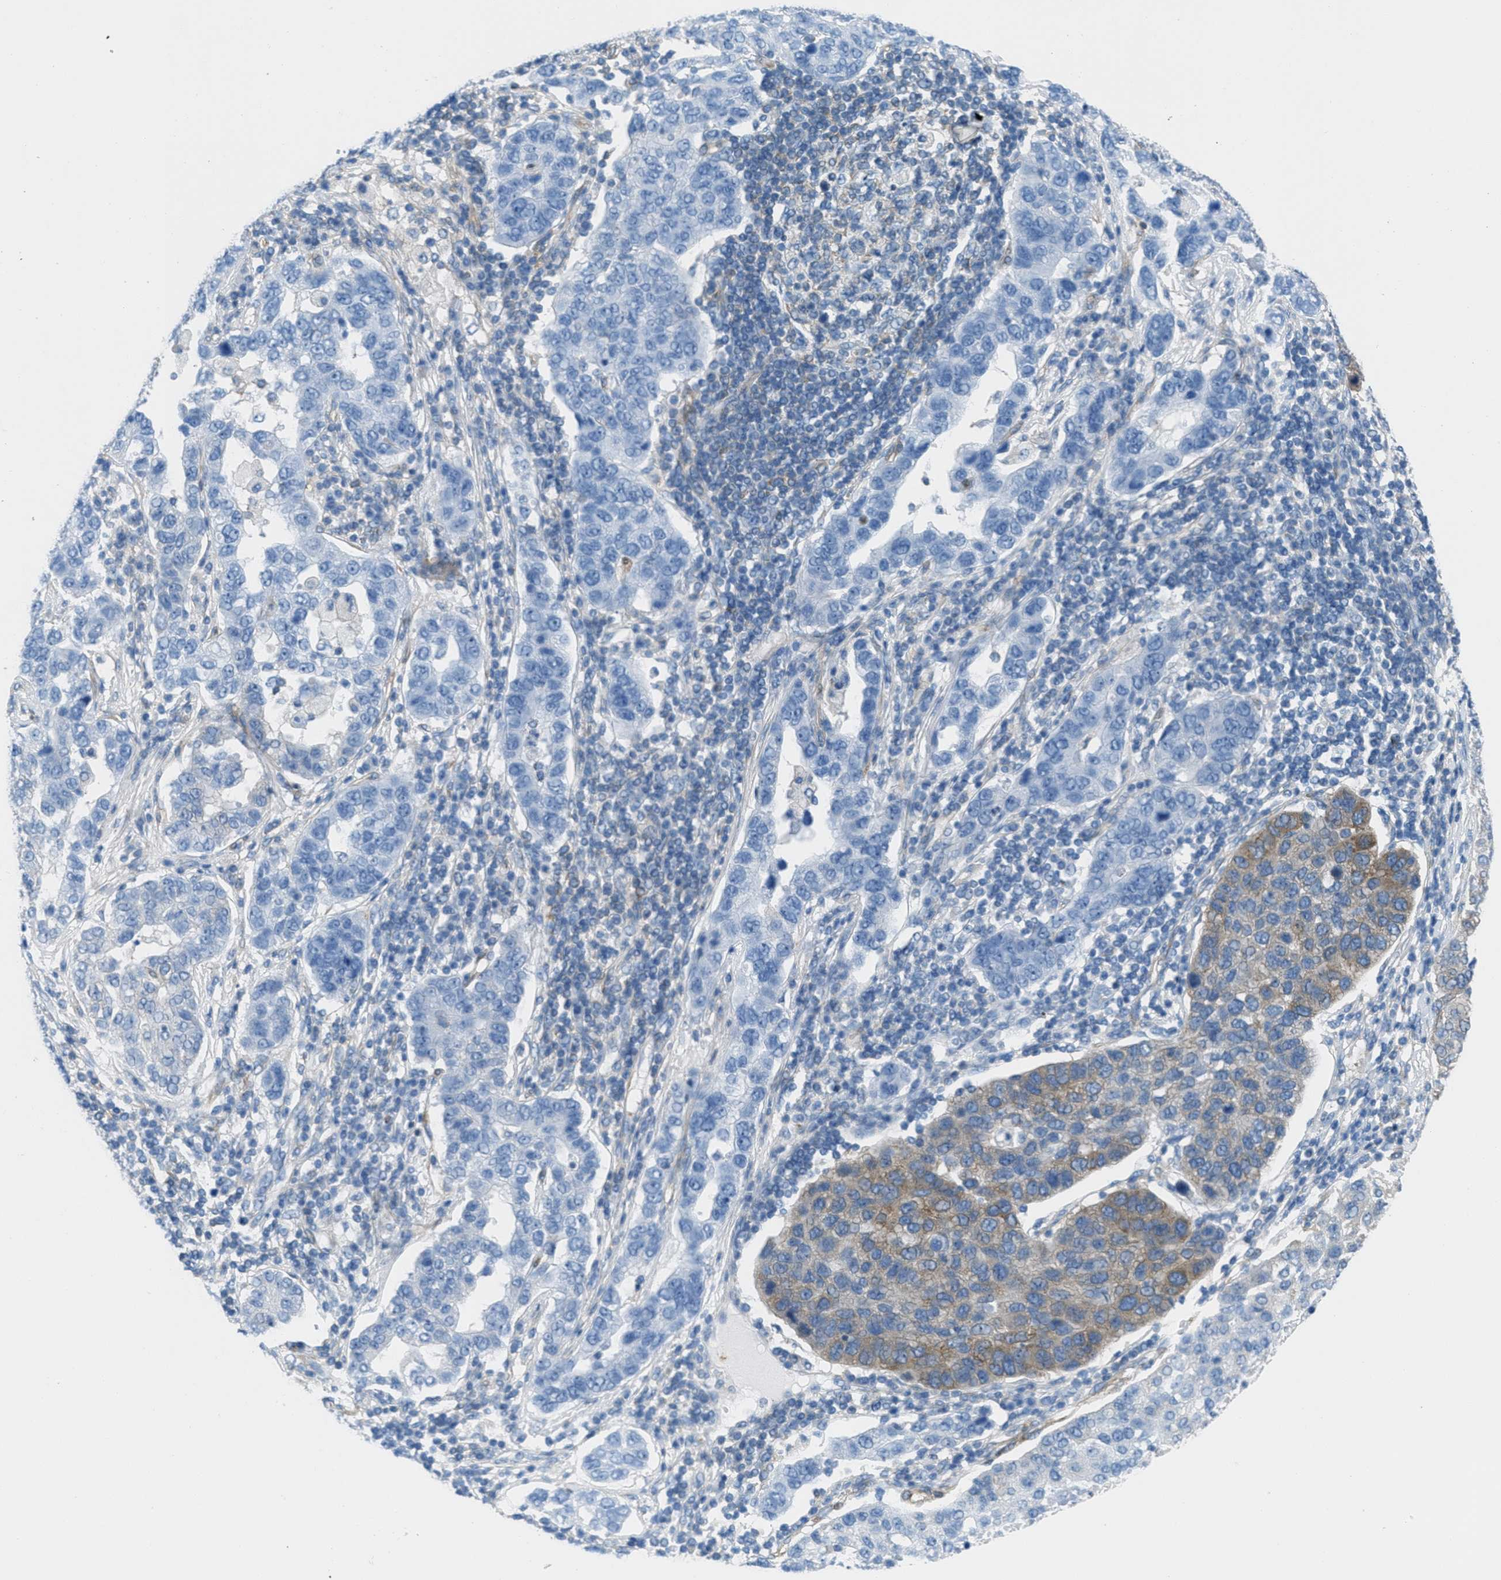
{"staining": {"intensity": "moderate", "quantity": "<25%", "location": "cytoplasmic/membranous"}, "tissue": "pancreatic cancer", "cell_type": "Tumor cells", "image_type": "cancer", "snomed": [{"axis": "morphology", "description": "Adenocarcinoma, NOS"}, {"axis": "topography", "description": "Pancreas"}], "caption": "Immunohistochemical staining of human pancreatic cancer reveals moderate cytoplasmic/membranous protein staining in about <25% of tumor cells.", "gene": "MAPRE2", "patient": {"sex": "female", "age": 61}}